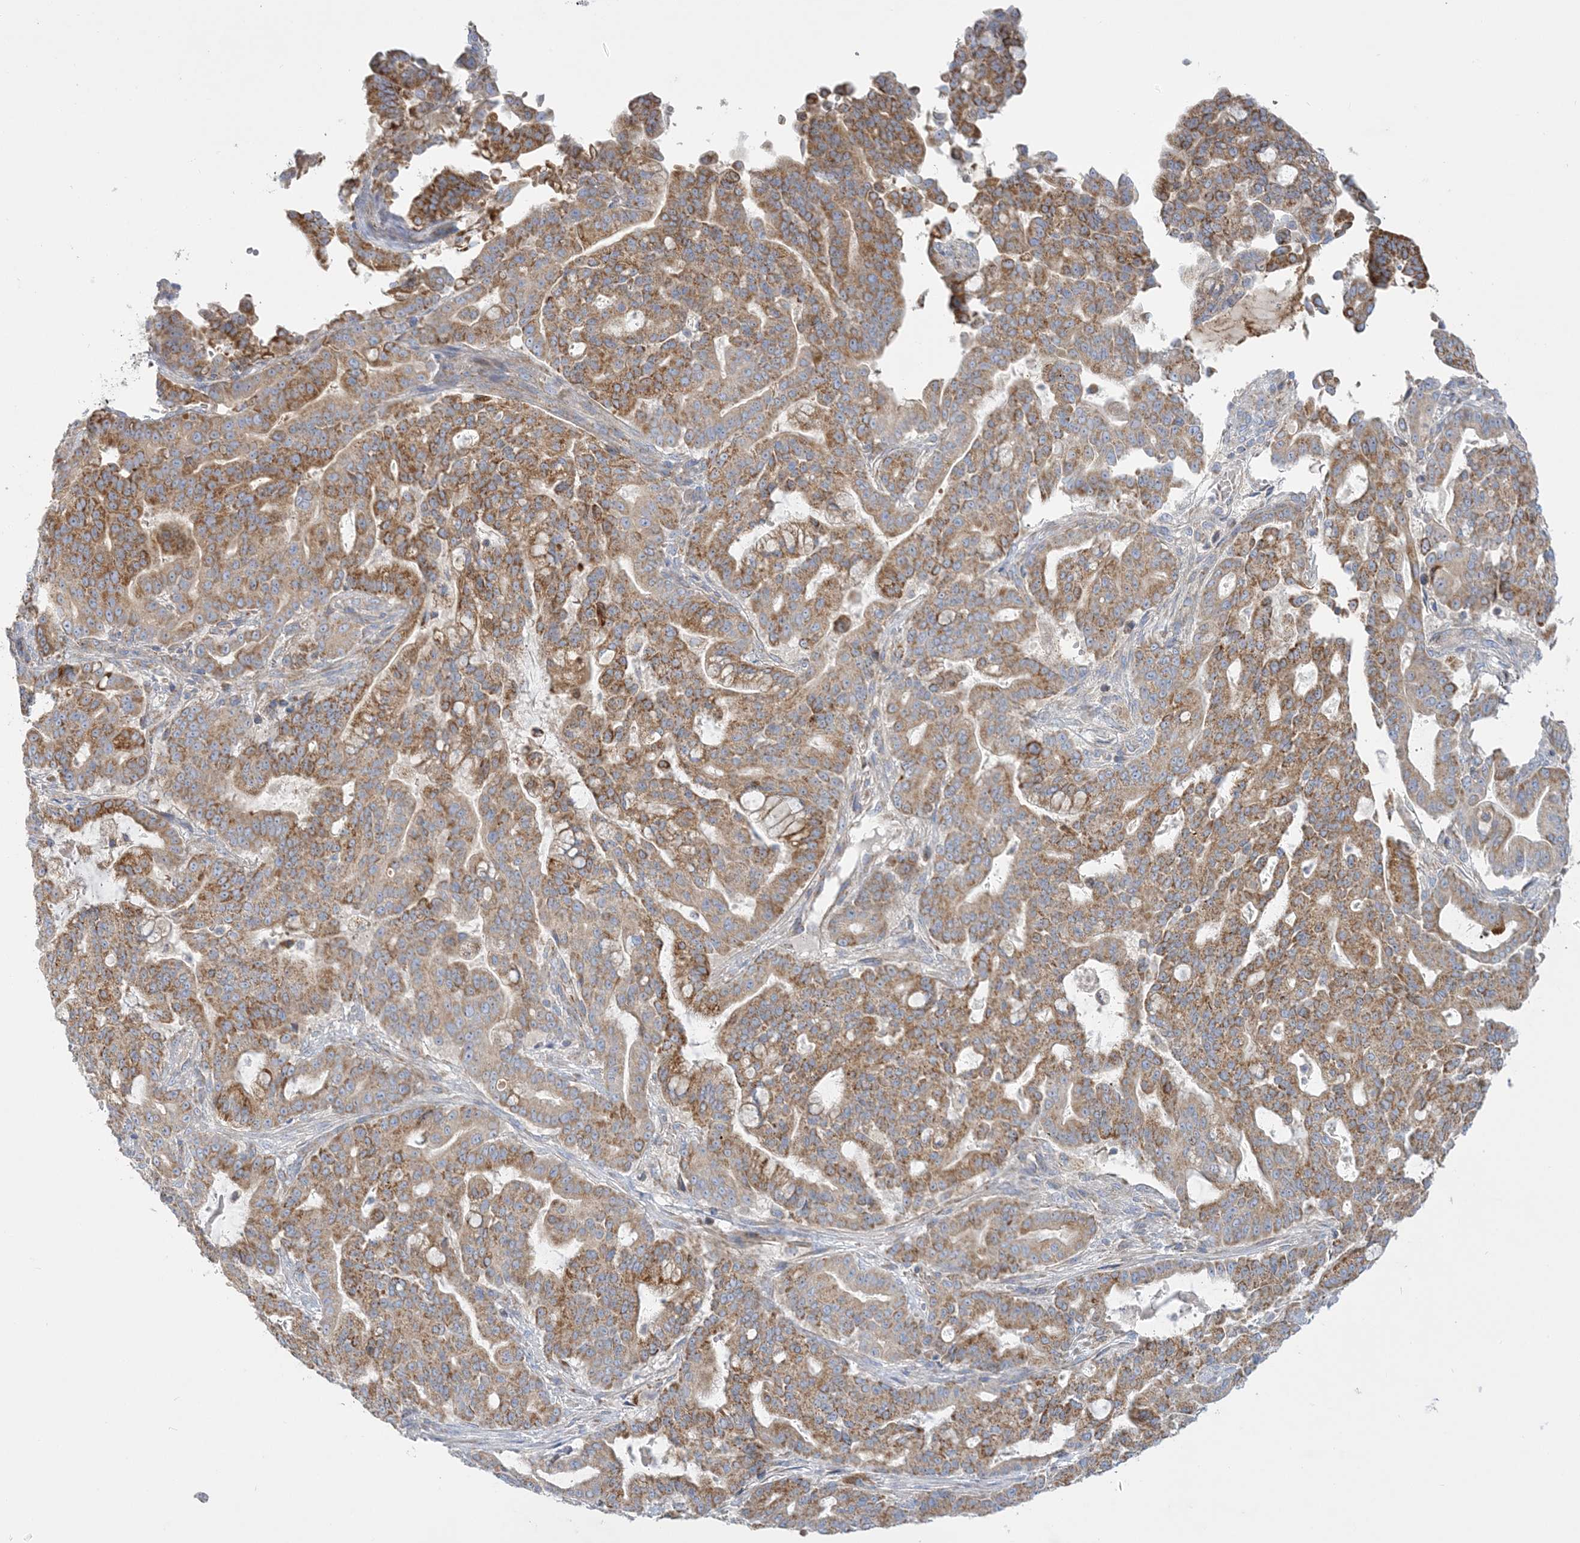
{"staining": {"intensity": "moderate", "quantity": ">75%", "location": "cytoplasmic/membranous"}, "tissue": "pancreatic cancer", "cell_type": "Tumor cells", "image_type": "cancer", "snomed": [{"axis": "morphology", "description": "Adenocarcinoma, NOS"}, {"axis": "topography", "description": "Pancreas"}], "caption": "Pancreatic adenocarcinoma tissue shows moderate cytoplasmic/membranous positivity in about >75% of tumor cells", "gene": "TBC1D14", "patient": {"sex": "male", "age": 63}}